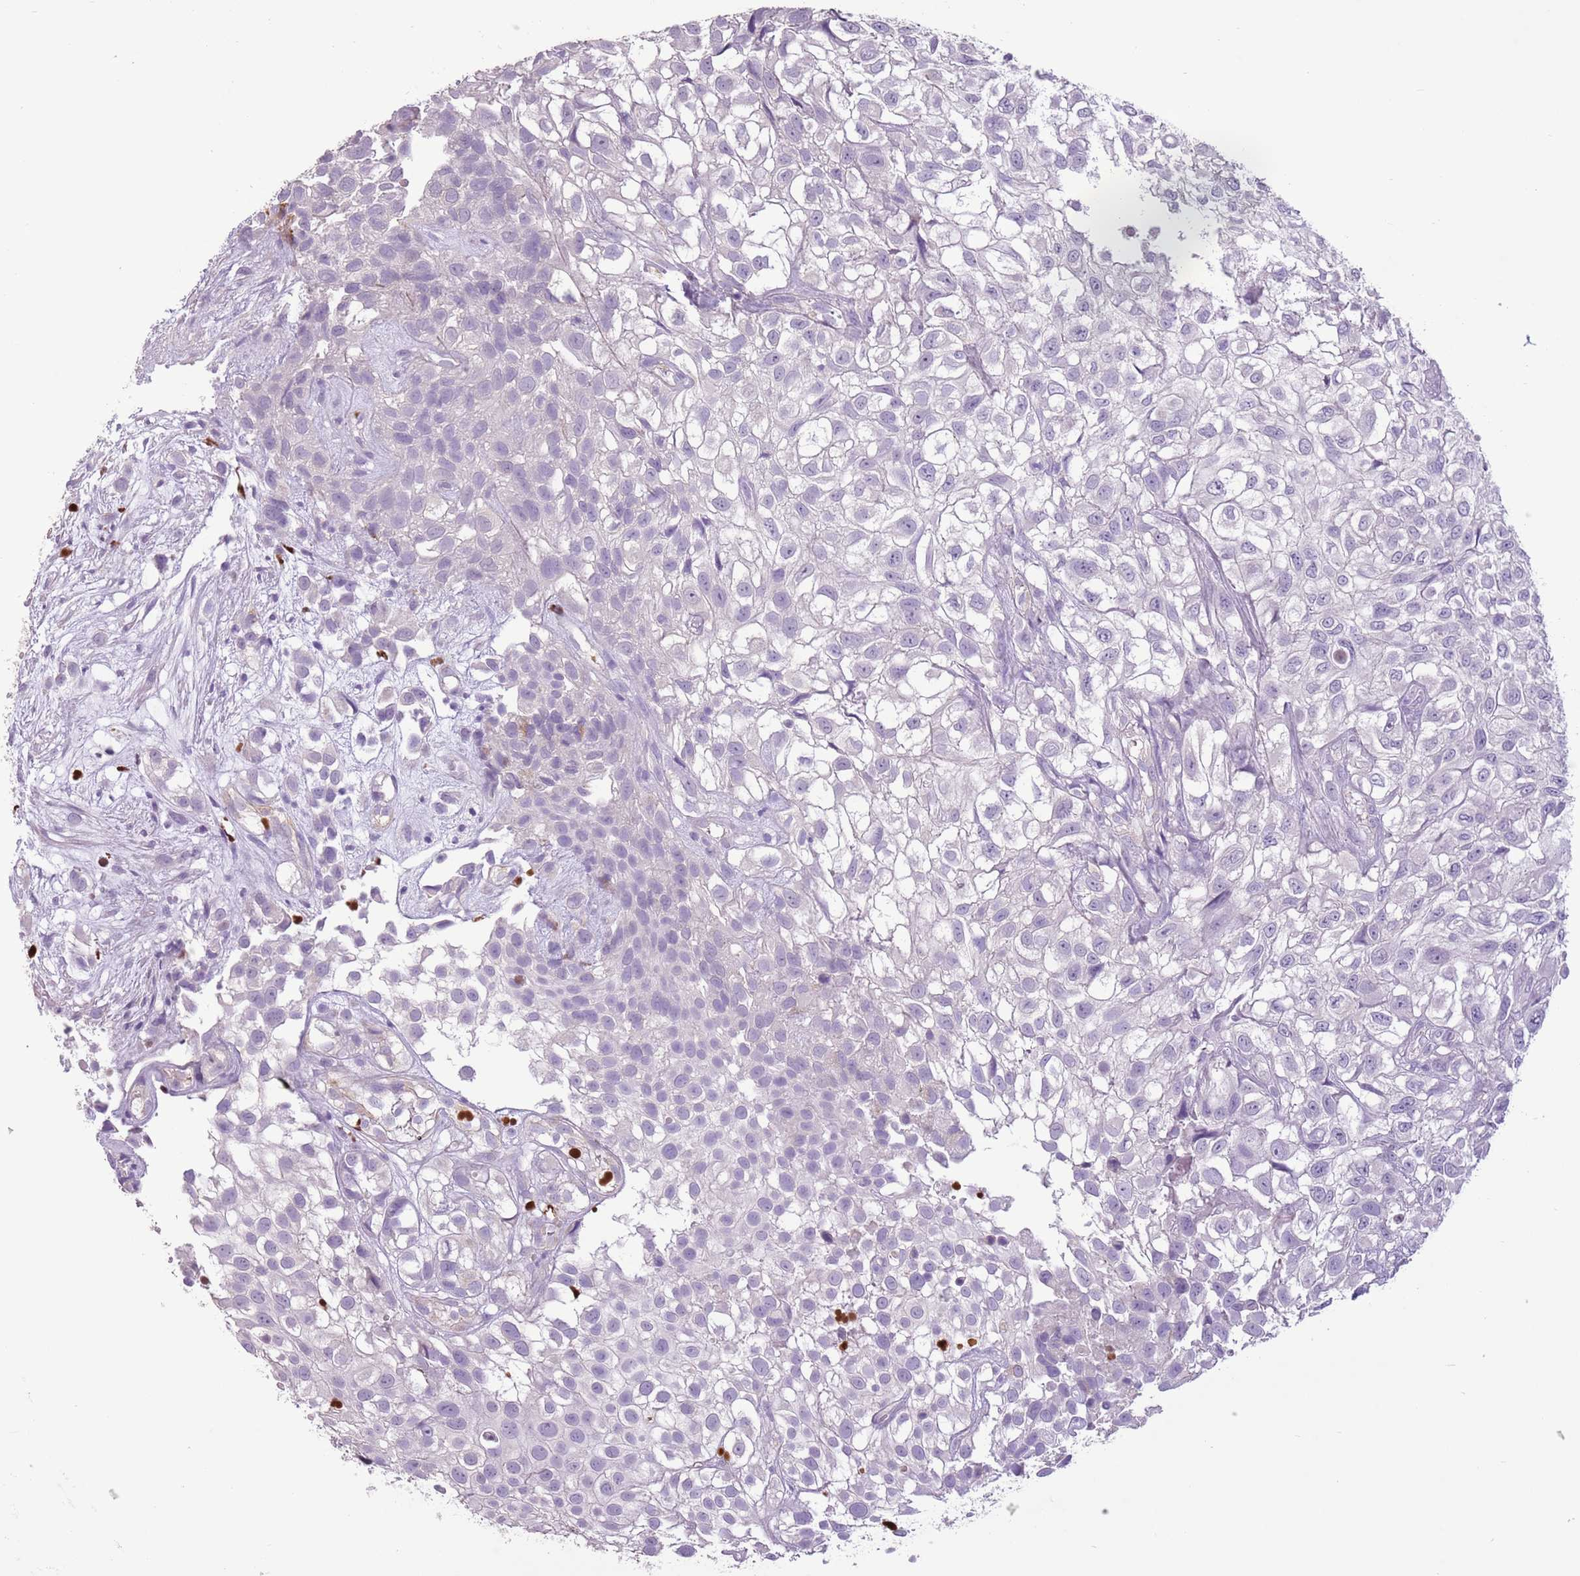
{"staining": {"intensity": "negative", "quantity": "none", "location": "none"}, "tissue": "urothelial cancer", "cell_type": "Tumor cells", "image_type": "cancer", "snomed": [{"axis": "morphology", "description": "Urothelial carcinoma, High grade"}, {"axis": "topography", "description": "Urinary bladder"}], "caption": "Urothelial carcinoma (high-grade) was stained to show a protein in brown. There is no significant positivity in tumor cells.", "gene": "CELF6", "patient": {"sex": "male", "age": 56}}